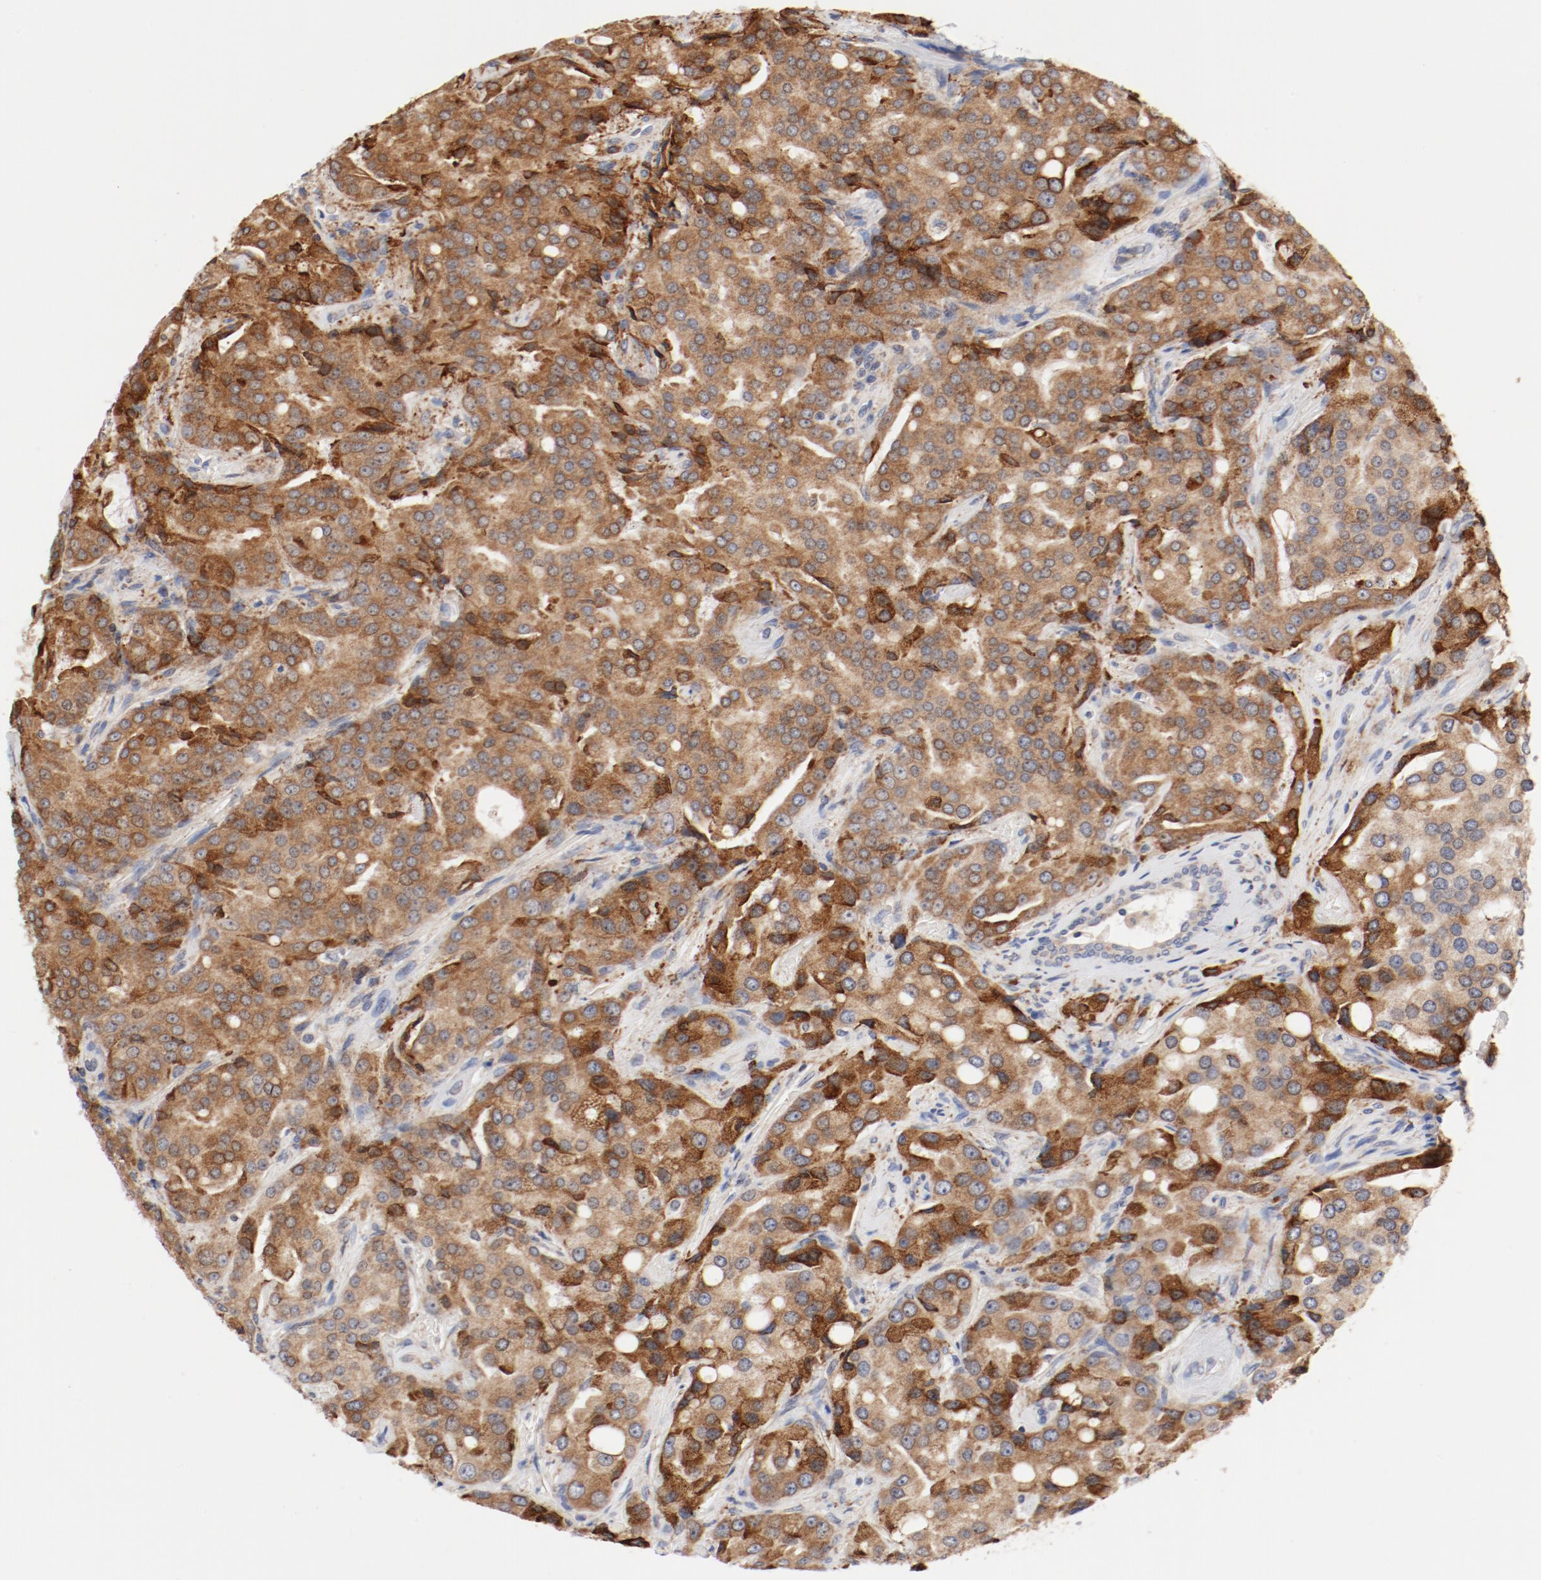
{"staining": {"intensity": "moderate", "quantity": ">75%", "location": "cytoplasmic/membranous"}, "tissue": "prostate cancer", "cell_type": "Tumor cells", "image_type": "cancer", "snomed": [{"axis": "morphology", "description": "Adenocarcinoma, High grade"}, {"axis": "topography", "description": "Prostate"}], "caption": "Prostate cancer (high-grade adenocarcinoma) stained with immunohistochemistry (IHC) displays moderate cytoplasmic/membranous positivity in about >75% of tumor cells.", "gene": "PDPK1", "patient": {"sex": "male", "age": 72}}